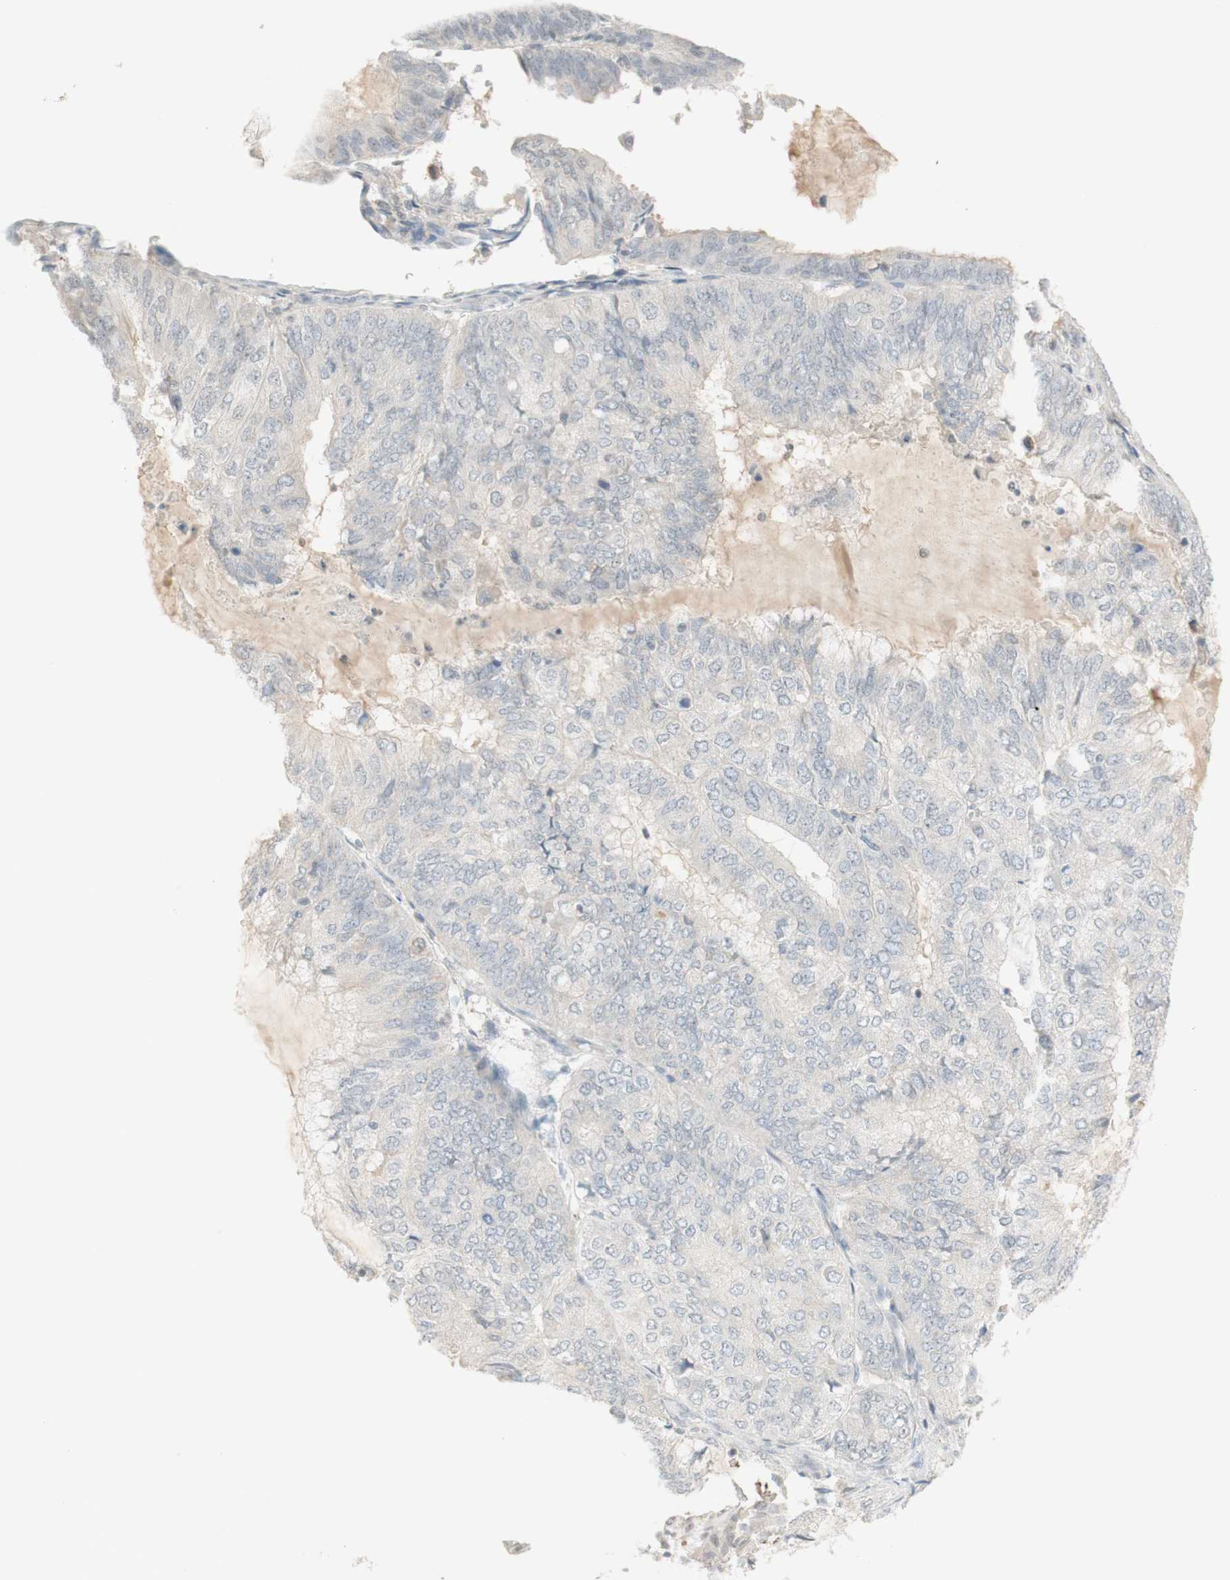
{"staining": {"intensity": "negative", "quantity": "none", "location": "none"}, "tissue": "endometrial cancer", "cell_type": "Tumor cells", "image_type": "cancer", "snomed": [{"axis": "morphology", "description": "Adenocarcinoma, NOS"}, {"axis": "topography", "description": "Endometrium"}], "caption": "There is no significant expression in tumor cells of endometrial cancer (adenocarcinoma). Nuclei are stained in blue.", "gene": "PLCD4", "patient": {"sex": "female", "age": 81}}